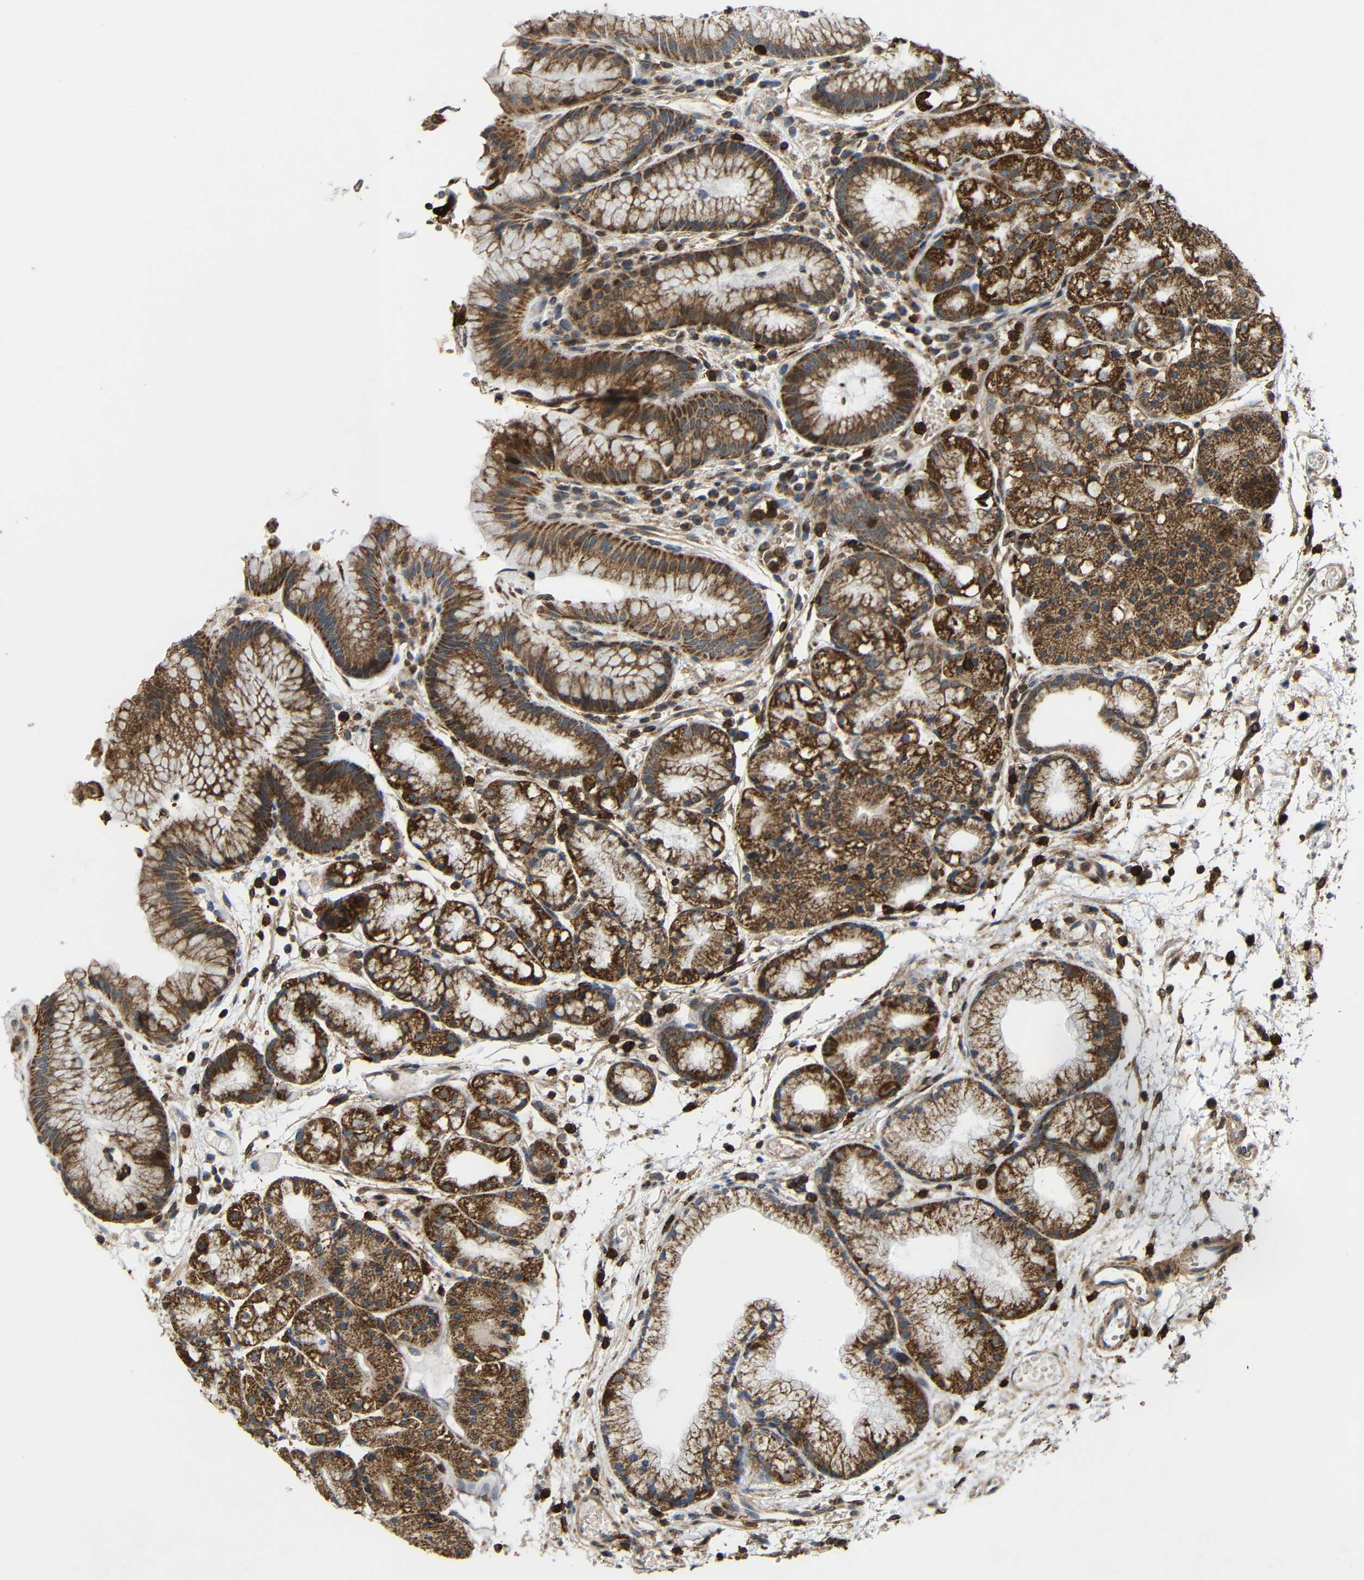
{"staining": {"intensity": "strong", "quantity": ">75%", "location": "cytoplasmic/membranous"}, "tissue": "stomach", "cell_type": "Glandular cells", "image_type": "normal", "snomed": [{"axis": "morphology", "description": "Normal tissue, NOS"}, {"axis": "topography", "description": "Stomach, upper"}], "caption": "Unremarkable stomach exhibits strong cytoplasmic/membranous expression in approximately >75% of glandular cells, visualized by immunohistochemistry.", "gene": "C1GALT1", "patient": {"sex": "male", "age": 72}}